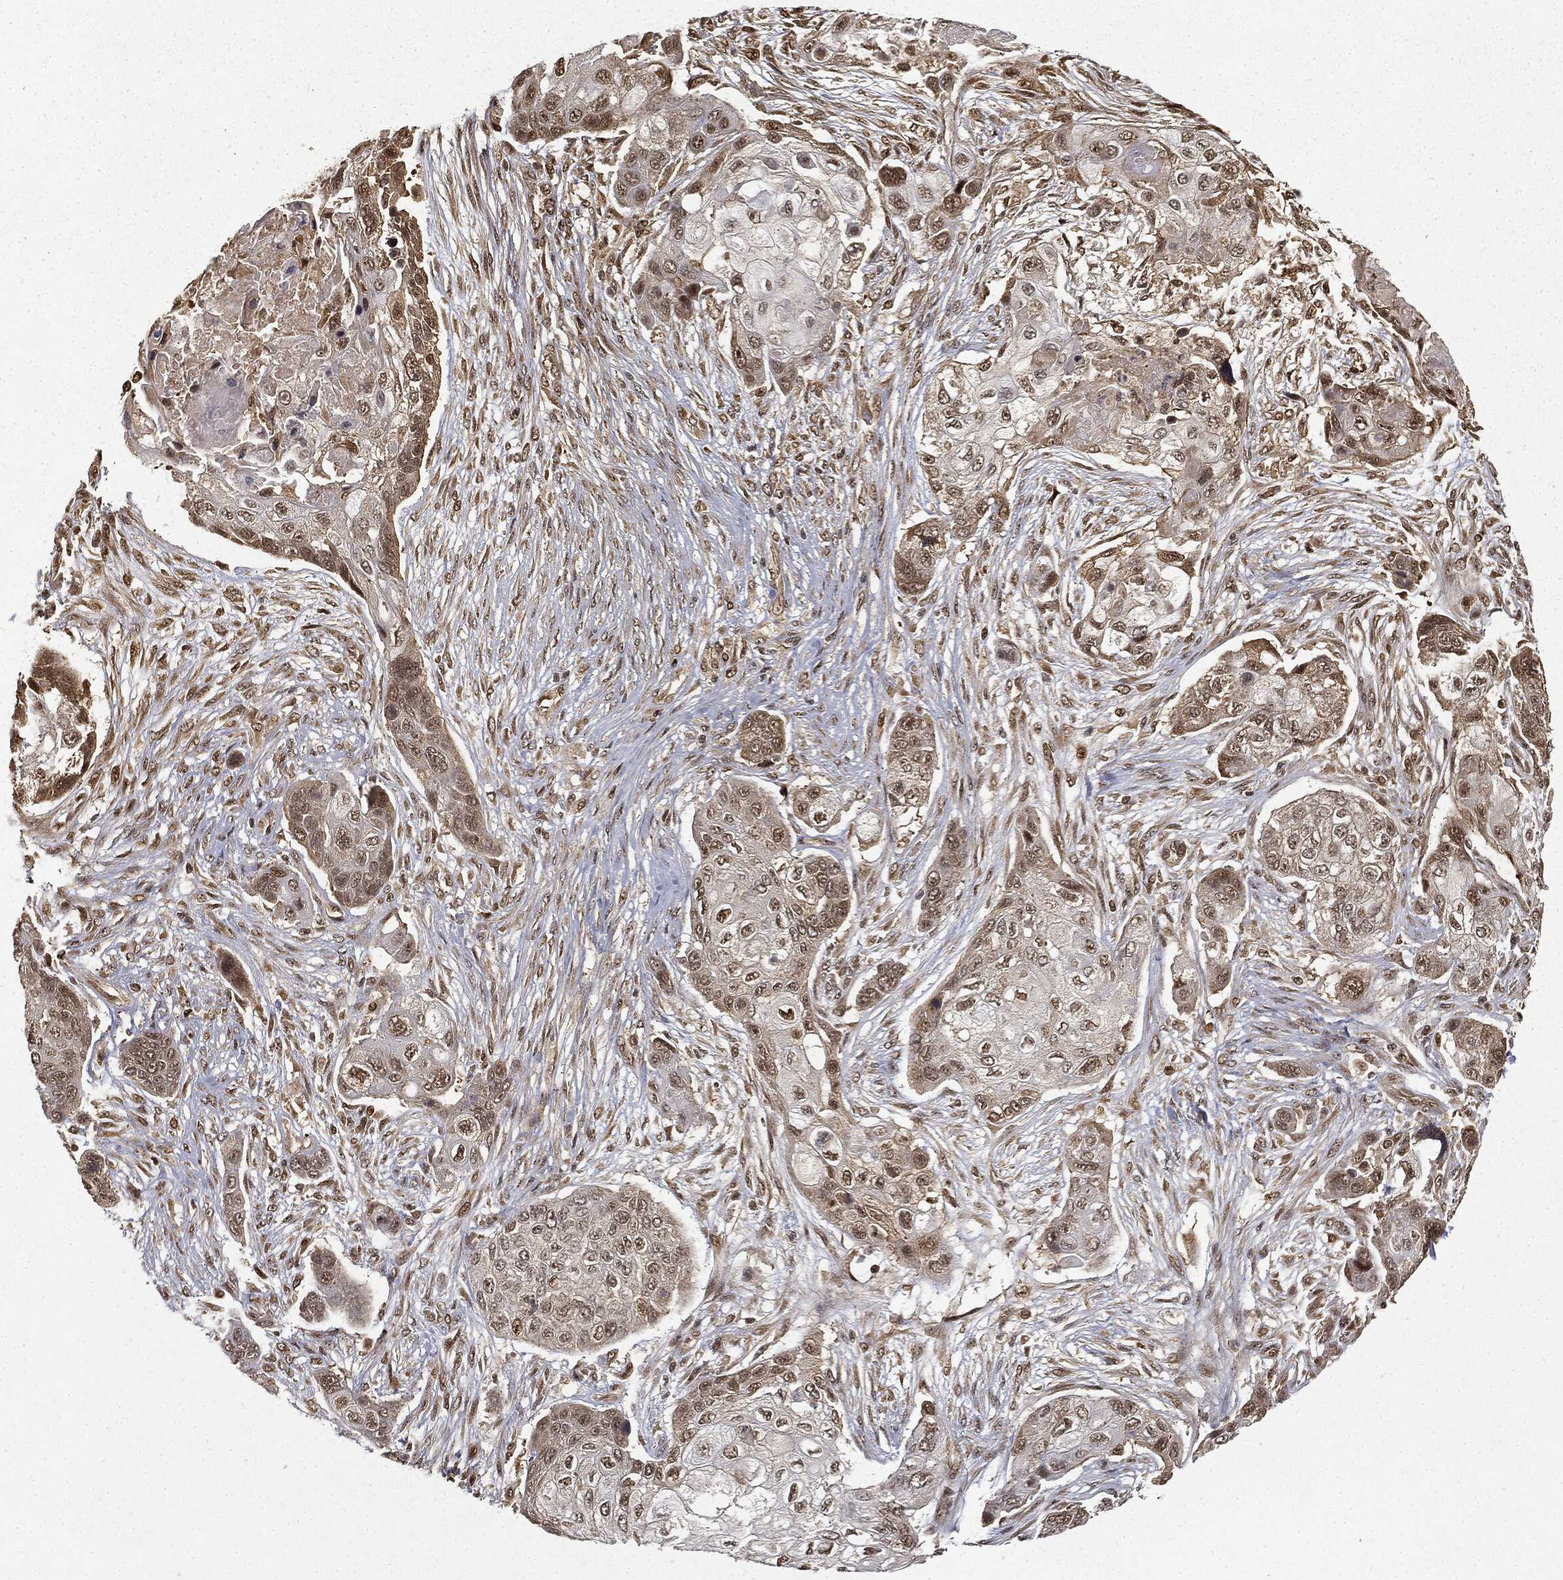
{"staining": {"intensity": "moderate", "quantity": "25%-75%", "location": "nuclear"}, "tissue": "lung cancer", "cell_type": "Tumor cells", "image_type": "cancer", "snomed": [{"axis": "morphology", "description": "Squamous cell carcinoma, NOS"}, {"axis": "topography", "description": "Lung"}], "caption": "Human lung squamous cell carcinoma stained for a protein (brown) exhibits moderate nuclear positive staining in approximately 25%-75% of tumor cells.", "gene": "ZNHIT6", "patient": {"sex": "male", "age": 69}}